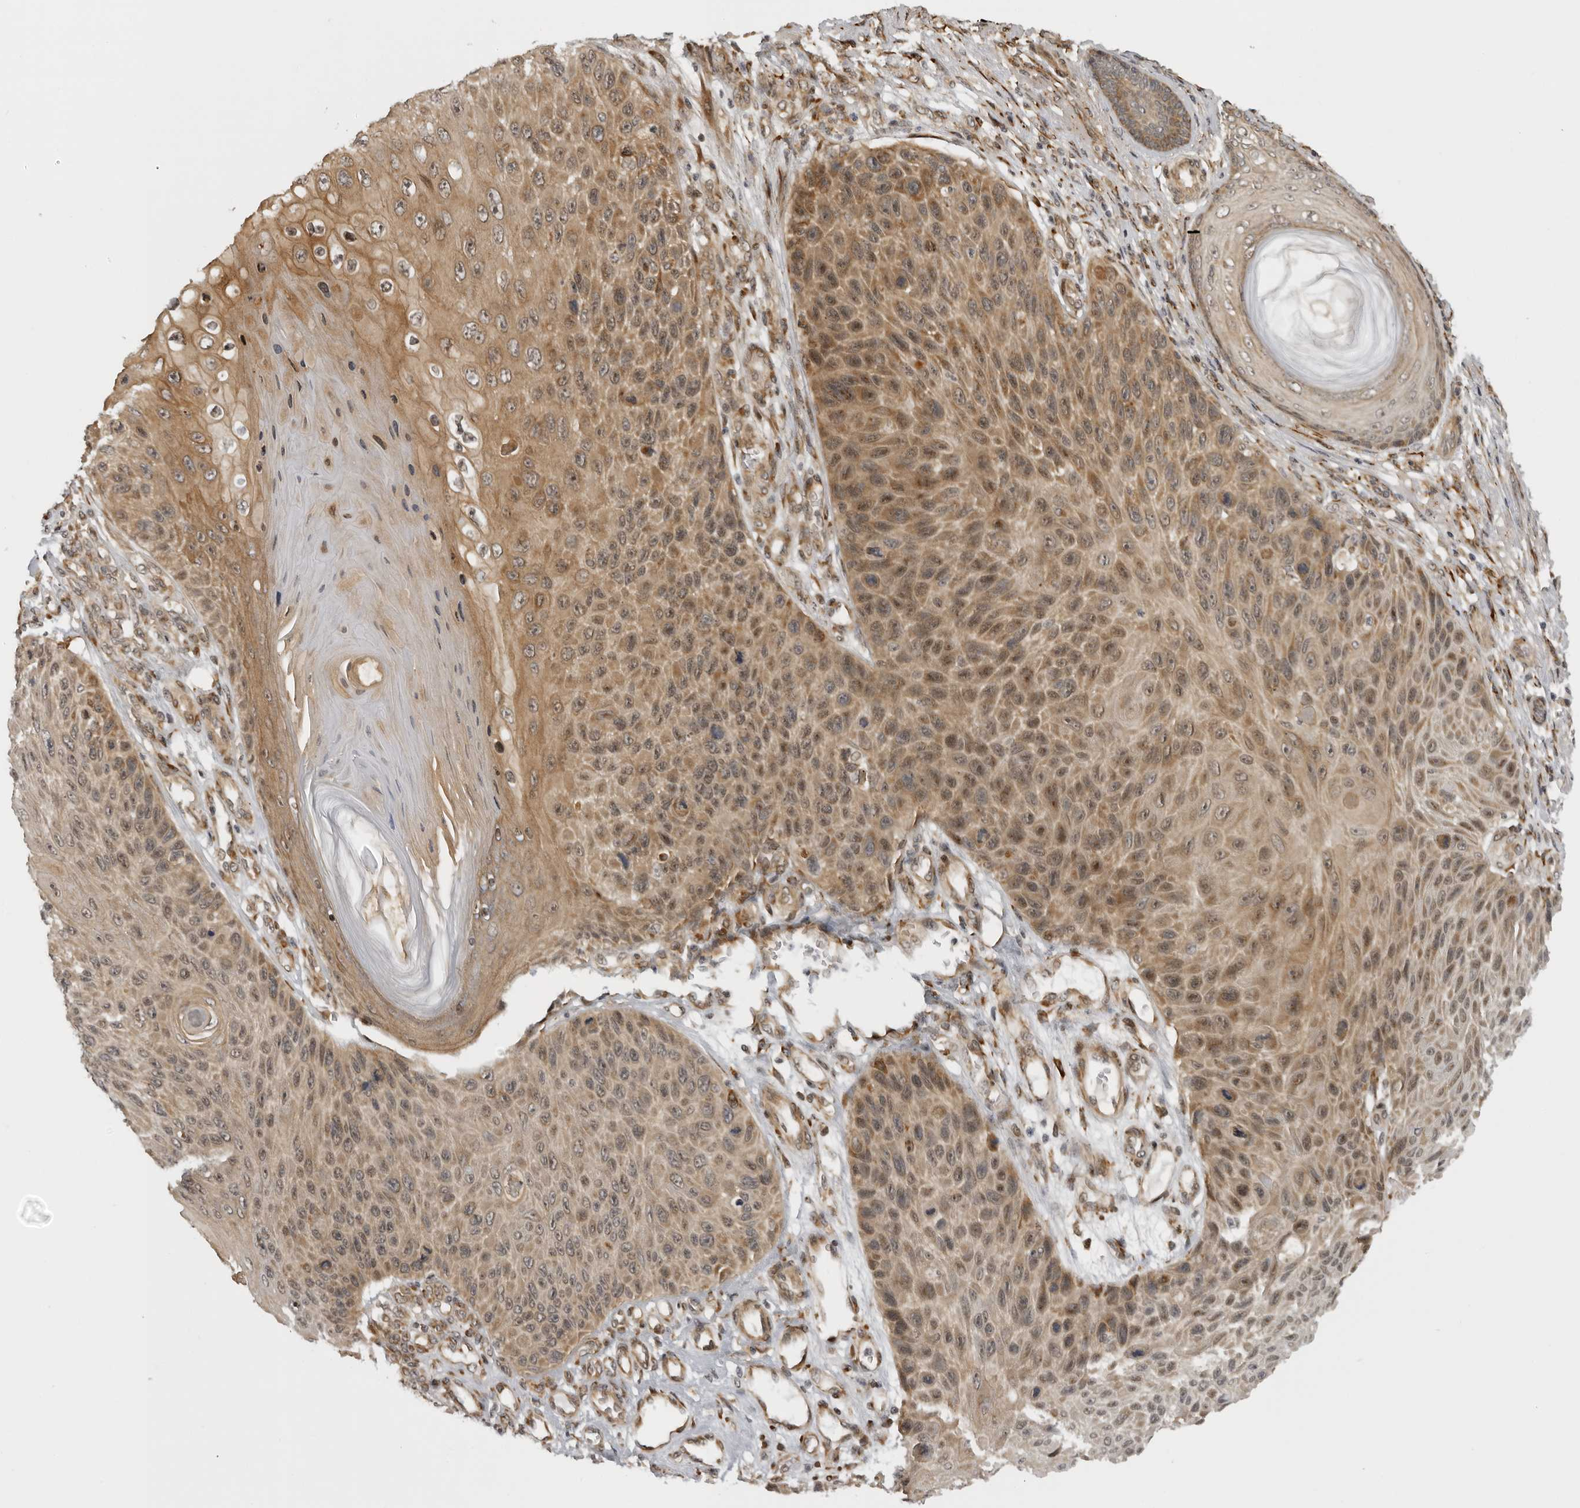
{"staining": {"intensity": "moderate", "quantity": "25%-75%", "location": "cytoplasmic/membranous,nuclear"}, "tissue": "skin cancer", "cell_type": "Tumor cells", "image_type": "cancer", "snomed": [{"axis": "morphology", "description": "Squamous cell carcinoma, NOS"}, {"axis": "topography", "description": "Skin"}], "caption": "A medium amount of moderate cytoplasmic/membranous and nuclear expression is appreciated in approximately 25%-75% of tumor cells in skin cancer tissue.", "gene": "DNAH14", "patient": {"sex": "female", "age": 88}}